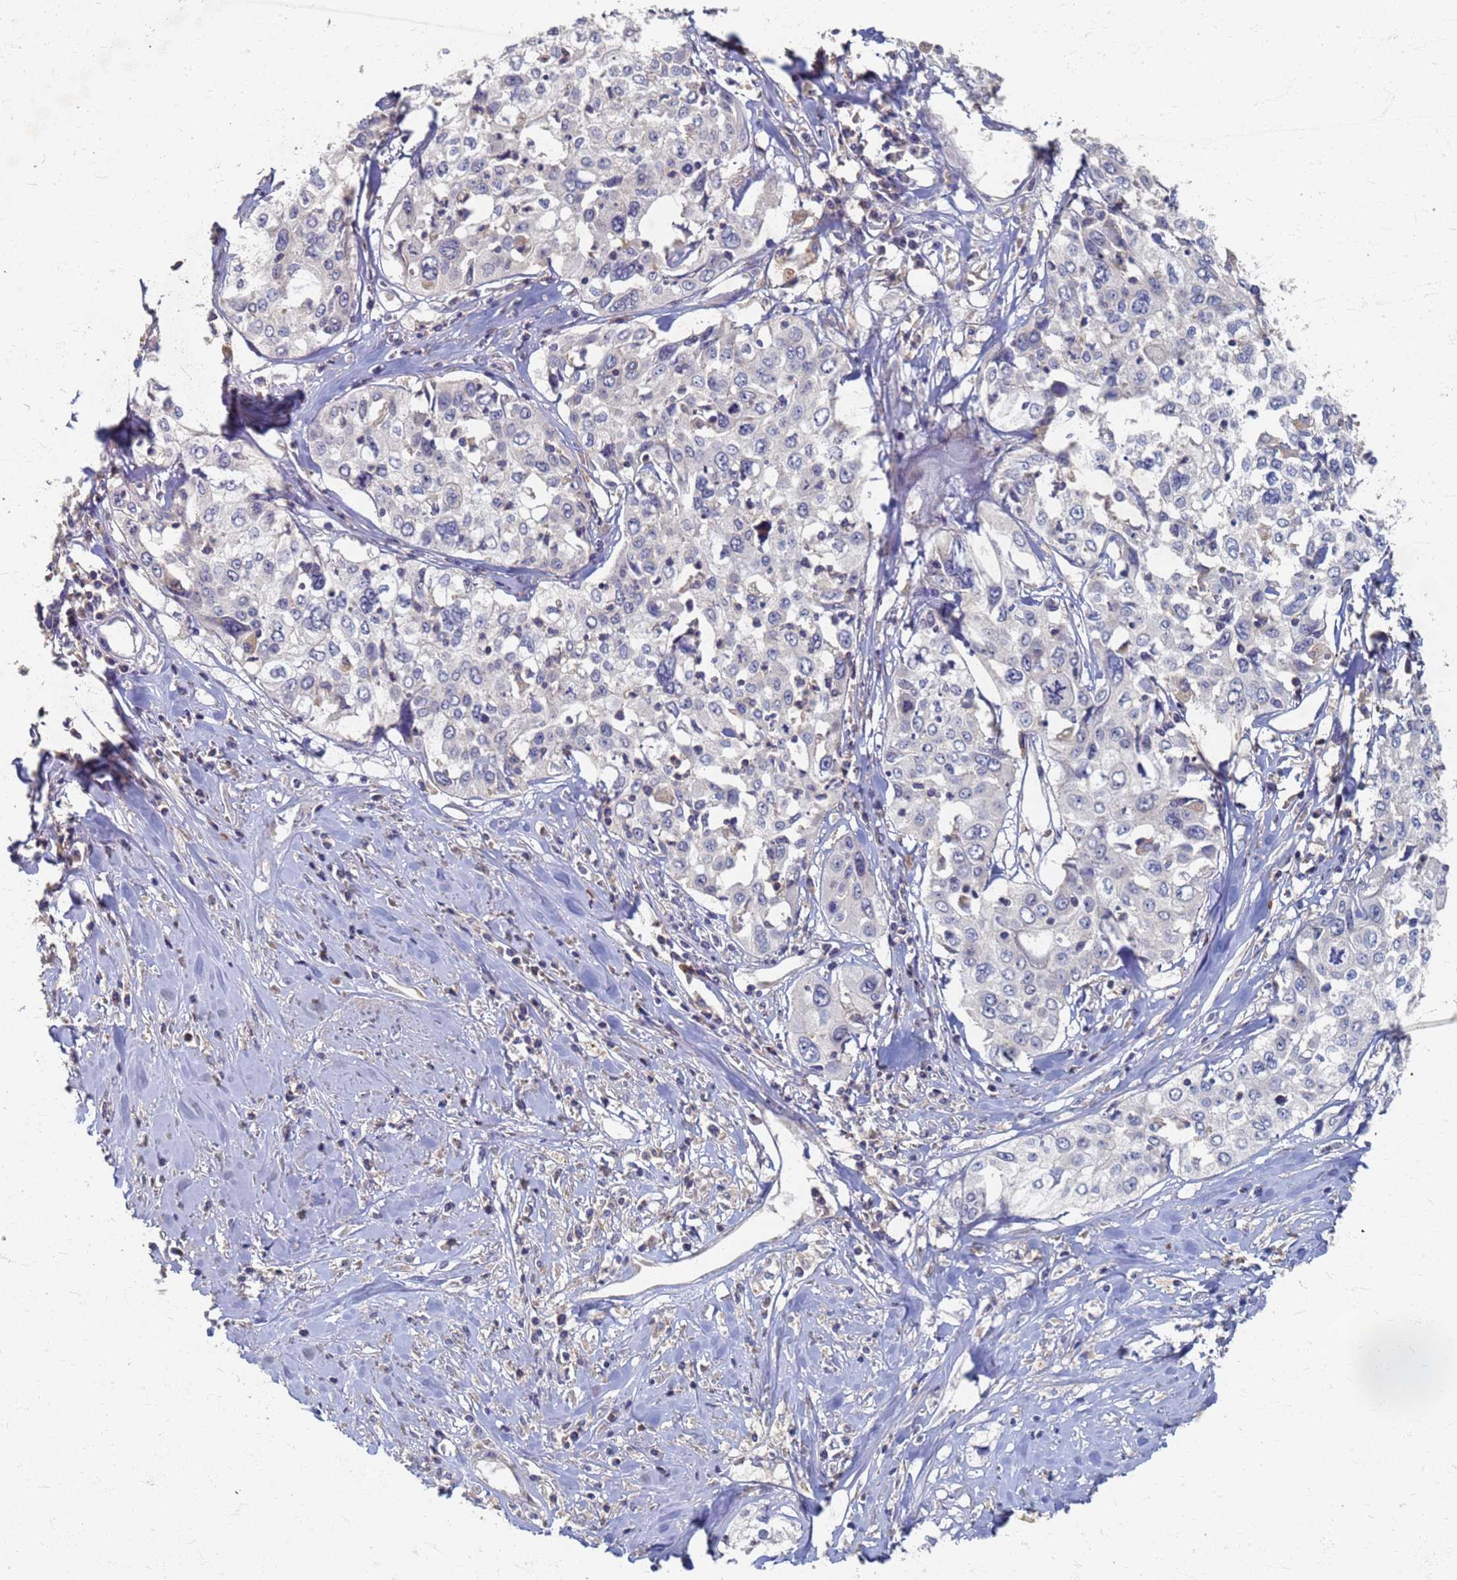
{"staining": {"intensity": "negative", "quantity": "none", "location": "none"}, "tissue": "cervical cancer", "cell_type": "Tumor cells", "image_type": "cancer", "snomed": [{"axis": "morphology", "description": "Squamous cell carcinoma, NOS"}, {"axis": "topography", "description": "Cervix"}], "caption": "A photomicrograph of cervical cancer stained for a protein reveals no brown staining in tumor cells.", "gene": "KRCC1", "patient": {"sex": "female", "age": 31}}